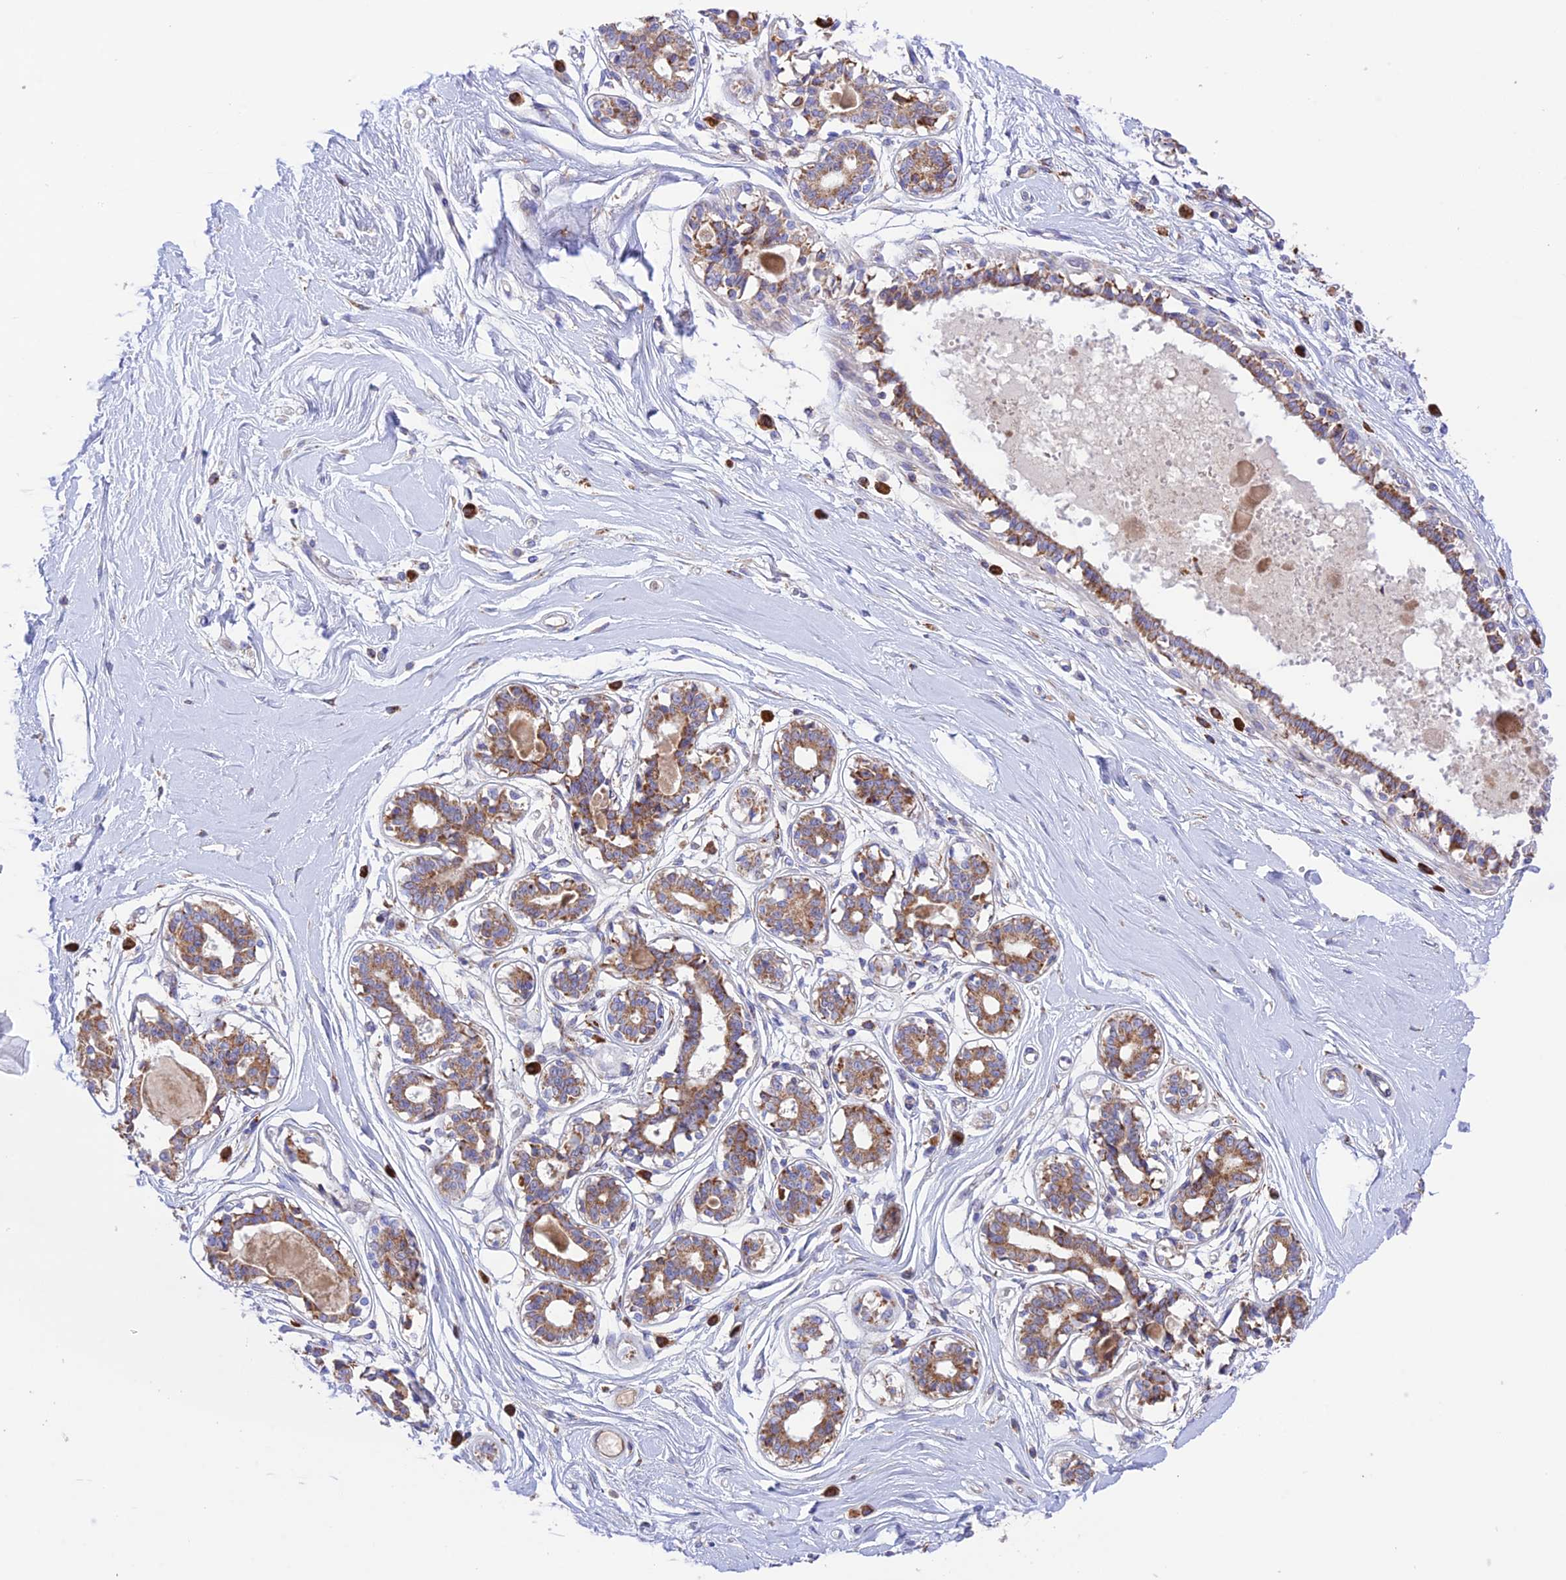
{"staining": {"intensity": "negative", "quantity": "none", "location": "none"}, "tissue": "breast", "cell_type": "Adipocytes", "image_type": "normal", "snomed": [{"axis": "morphology", "description": "Normal tissue, NOS"}, {"axis": "topography", "description": "Breast"}], "caption": "IHC of unremarkable human breast shows no staining in adipocytes. (Stains: DAB immunohistochemistry with hematoxylin counter stain, Microscopy: brightfield microscopy at high magnification).", "gene": "UAP1L1", "patient": {"sex": "female", "age": 45}}